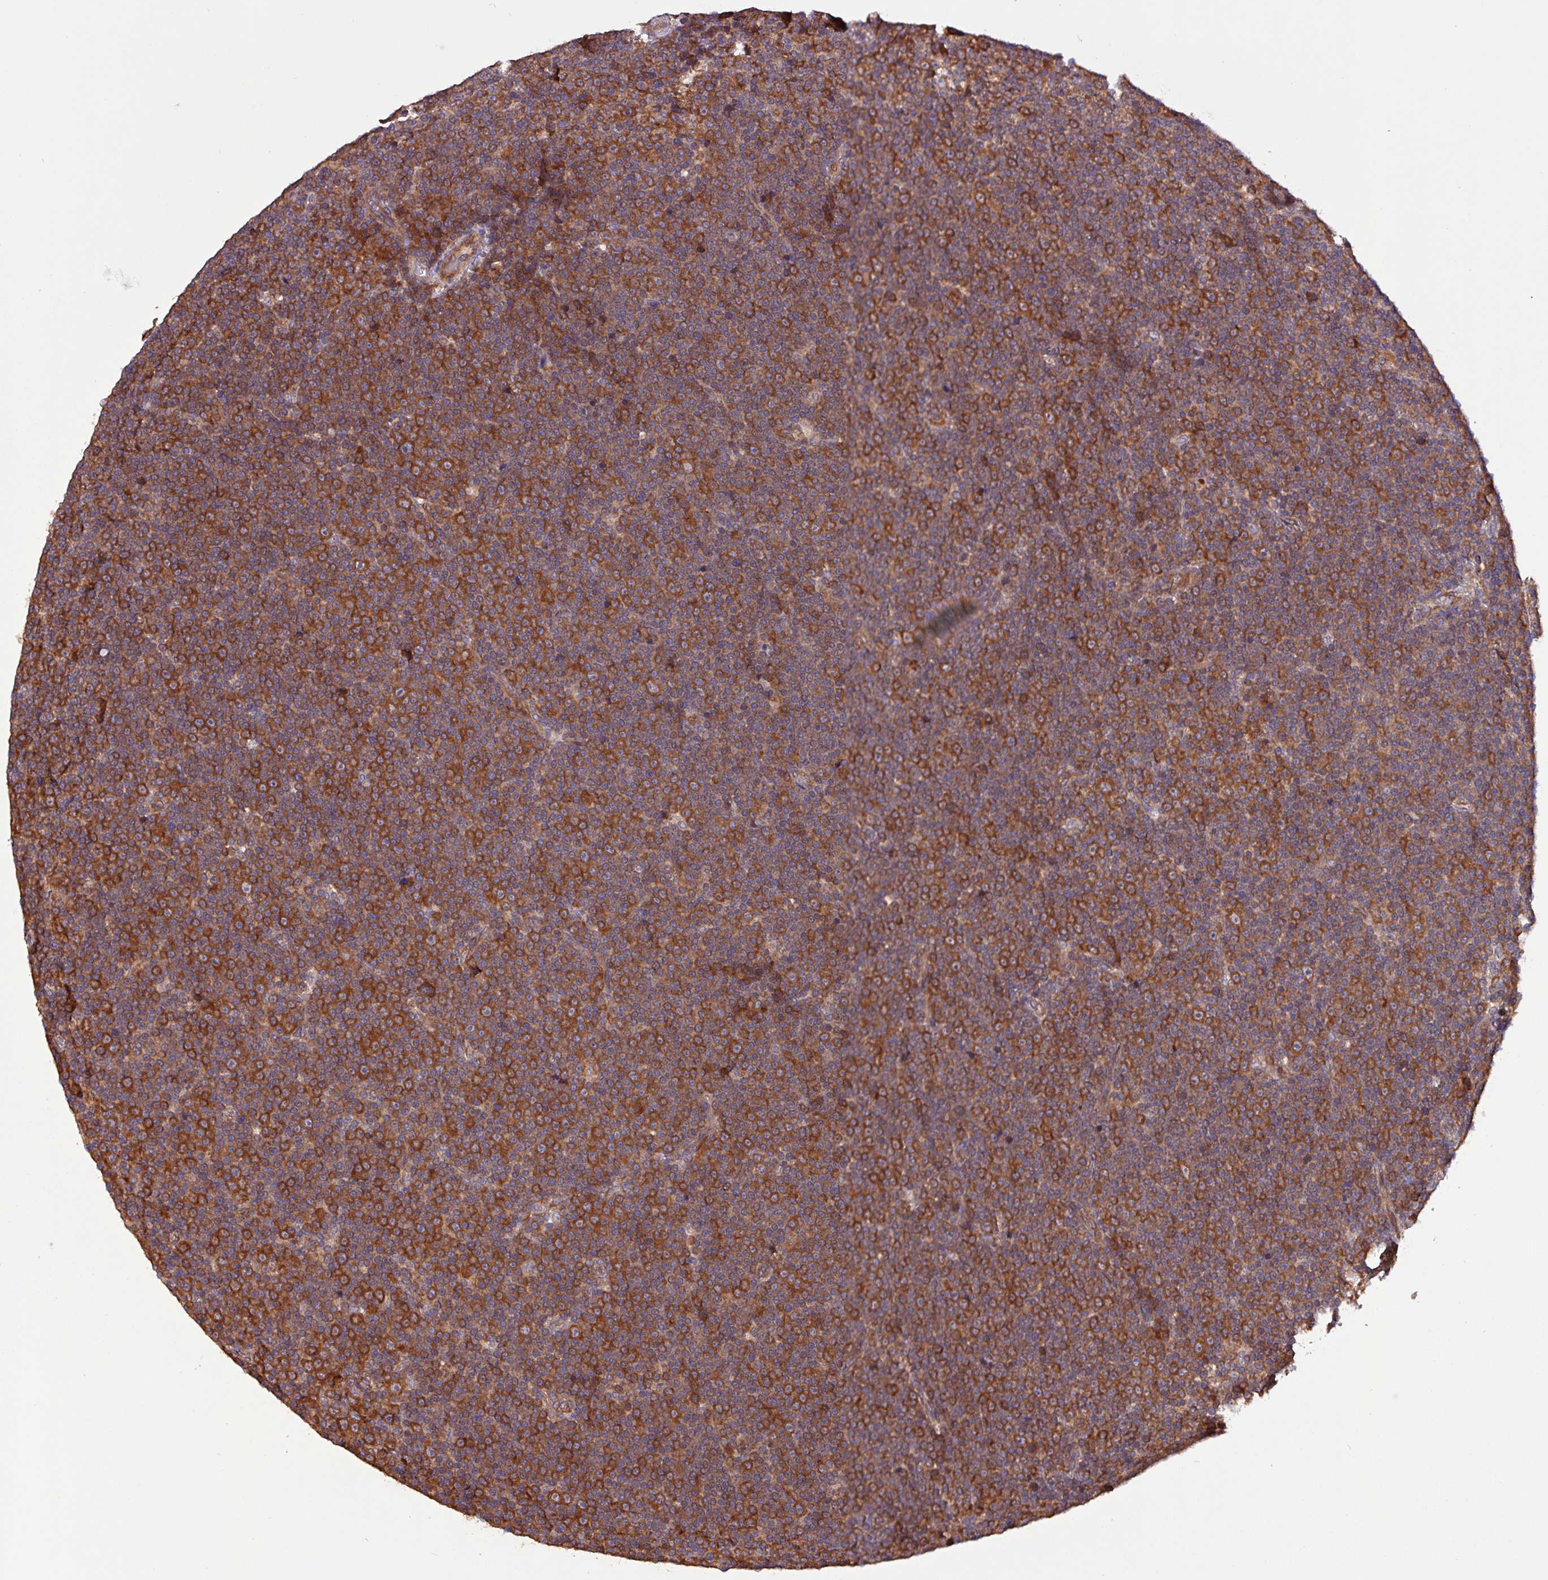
{"staining": {"intensity": "strong", "quantity": ">75%", "location": "cytoplasmic/membranous"}, "tissue": "lymphoma", "cell_type": "Tumor cells", "image_type": "cancer", "snomed": [{"axis": "morphology", "description": "Malignant lymphoma, non-Hodgkin's type, Low grade"}, {"axis": "topography", "description": "Lymph node"}], "caption": "Immunohistochemistry staining of lymphoma, which reveals high levels of strong cytoplasmic/membranous expression in about >75% of tumor cells indicating strong cytoplasmic/membranous protein staining. The staining was performed using DAB (3,3'-diaminobenzidine) (brown) for protein detection and nuclei were counterstained in hematoxylin (blue).", "gene": "PAFAH1B2", "patient": {"sex": "female", "age": 67}}